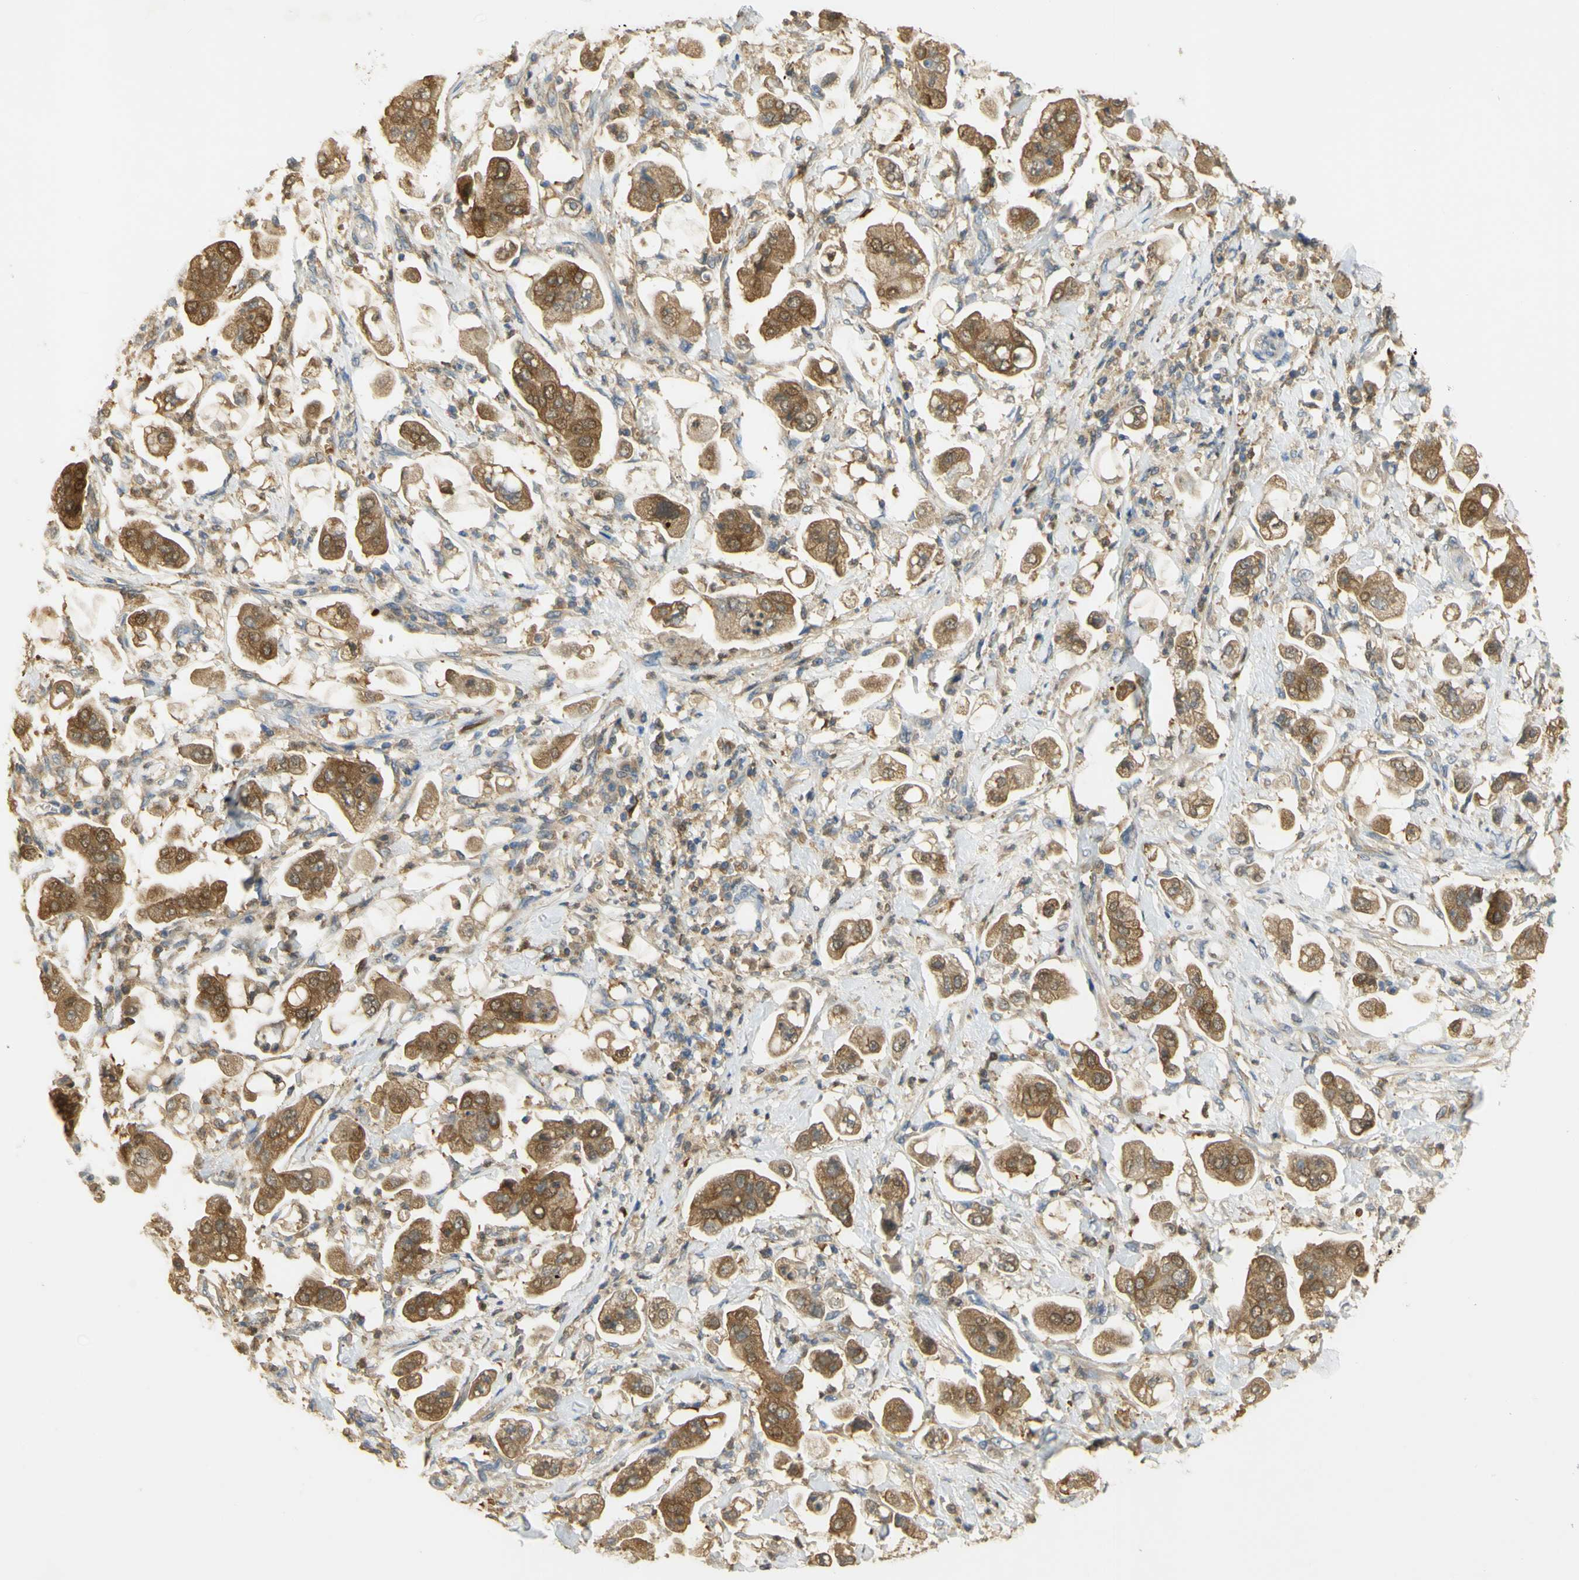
{"staining": {"intensity": "moderate", "quantity": ">75%", "location": "cytoplasmic/membranous"}, "tissue": "stomach cancer", "cell_type": "Tumor cells", "image_type": "cancer", "snomed": [{"axis": "morphology", "description": "Adenocarcinoma, NOS"}, {"axis": "topography", "description": "Stomach"}], "caption": "A brown stain labels moderate cytoplasmic/membranous expression of a protein in human adenocarcinoma (stomach) tumor cells. The staining is performed using DAB brown chromogen to label protein expression. The nuclei are counter-stained blue using hematoxylin.", "gene": "PAK1", "patient": {"sex": "male", "age": 62}}